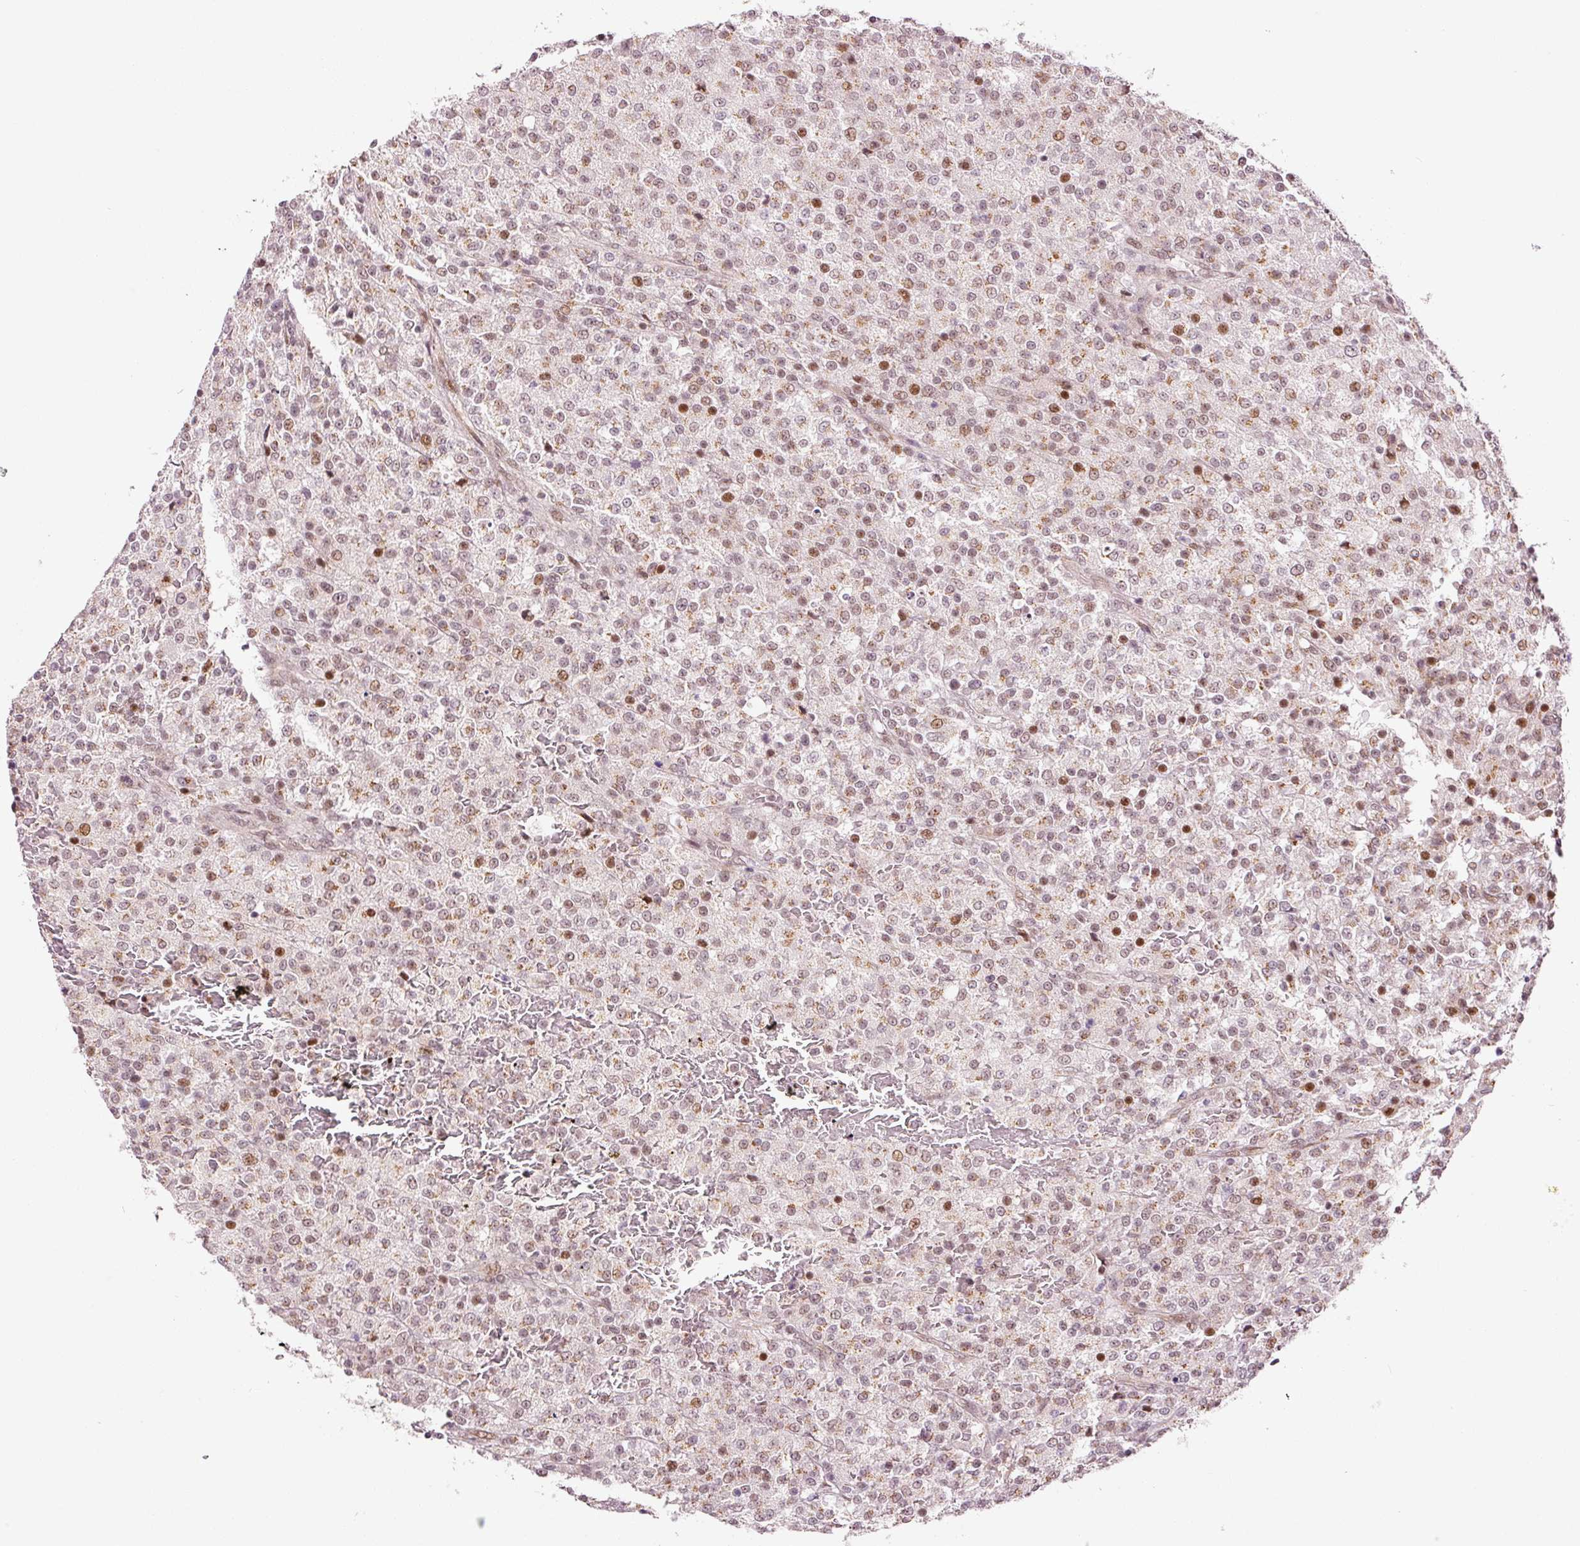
{"staining": {"intensity": "moderate", "quantity": ">75%", "location": "nuclear"}, "tissue": "testis cancer", "cell_type": "Tumor cells", "image_type": "cancer", "snomed": [{"axis": "morphology", "description": "Seminoma, NOS"}, {"axis": "topography", "description": "Testis"}], "caption": "The photomicrograph shows a brown stain indicating the presence of a protein in the nuclear of tumor cells in testis cancer.", "gene": "ANKRD20A1", "patient": {"sex": "male", "age": 59}}